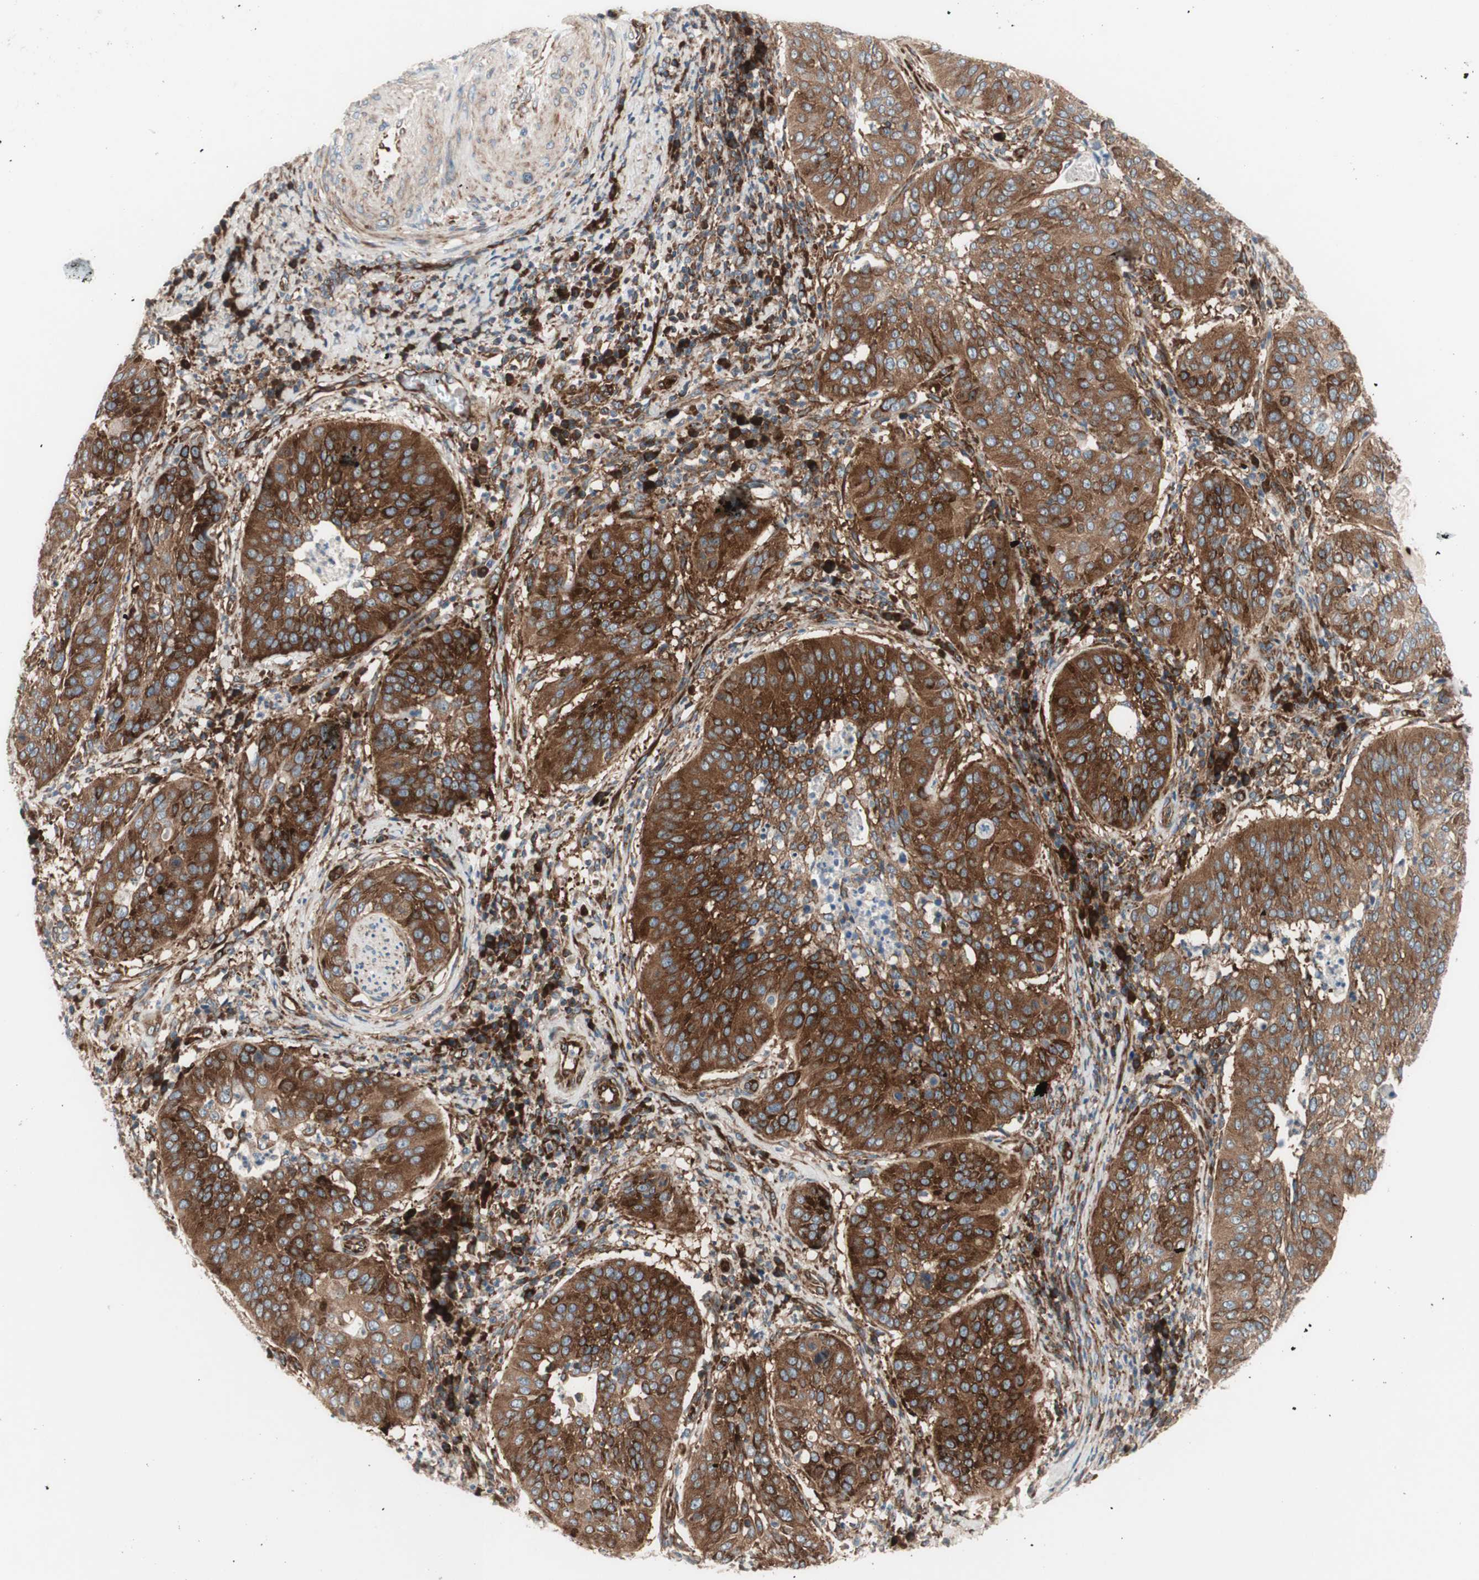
{"staining": {"intensity": "moderate", "quantity": ">75%", "location": "cytoplasmic/membranous"}, "tissue": "cervical cancer", "cell_type": "Tumor cells", "image_type": "cancer", "snomed": [{"axis": "morphology", "description": "Normal tissue, NOS"}, {"axis": "morphology", "description": "Squamous cell carcinoma, NOS"}, {"axis": "topography", "description": "Cervix"}], "caption": "Immunohistochemistry histopathology image of cervical squamous cell carcinoma stained for a protein (brown), which demonstrates medium levels of moderate cytoplasmic/membranous staining in approximately >75% of tumor cells.", "gene": "CCN4", "patient": {"sex": "female", "age": 39}}